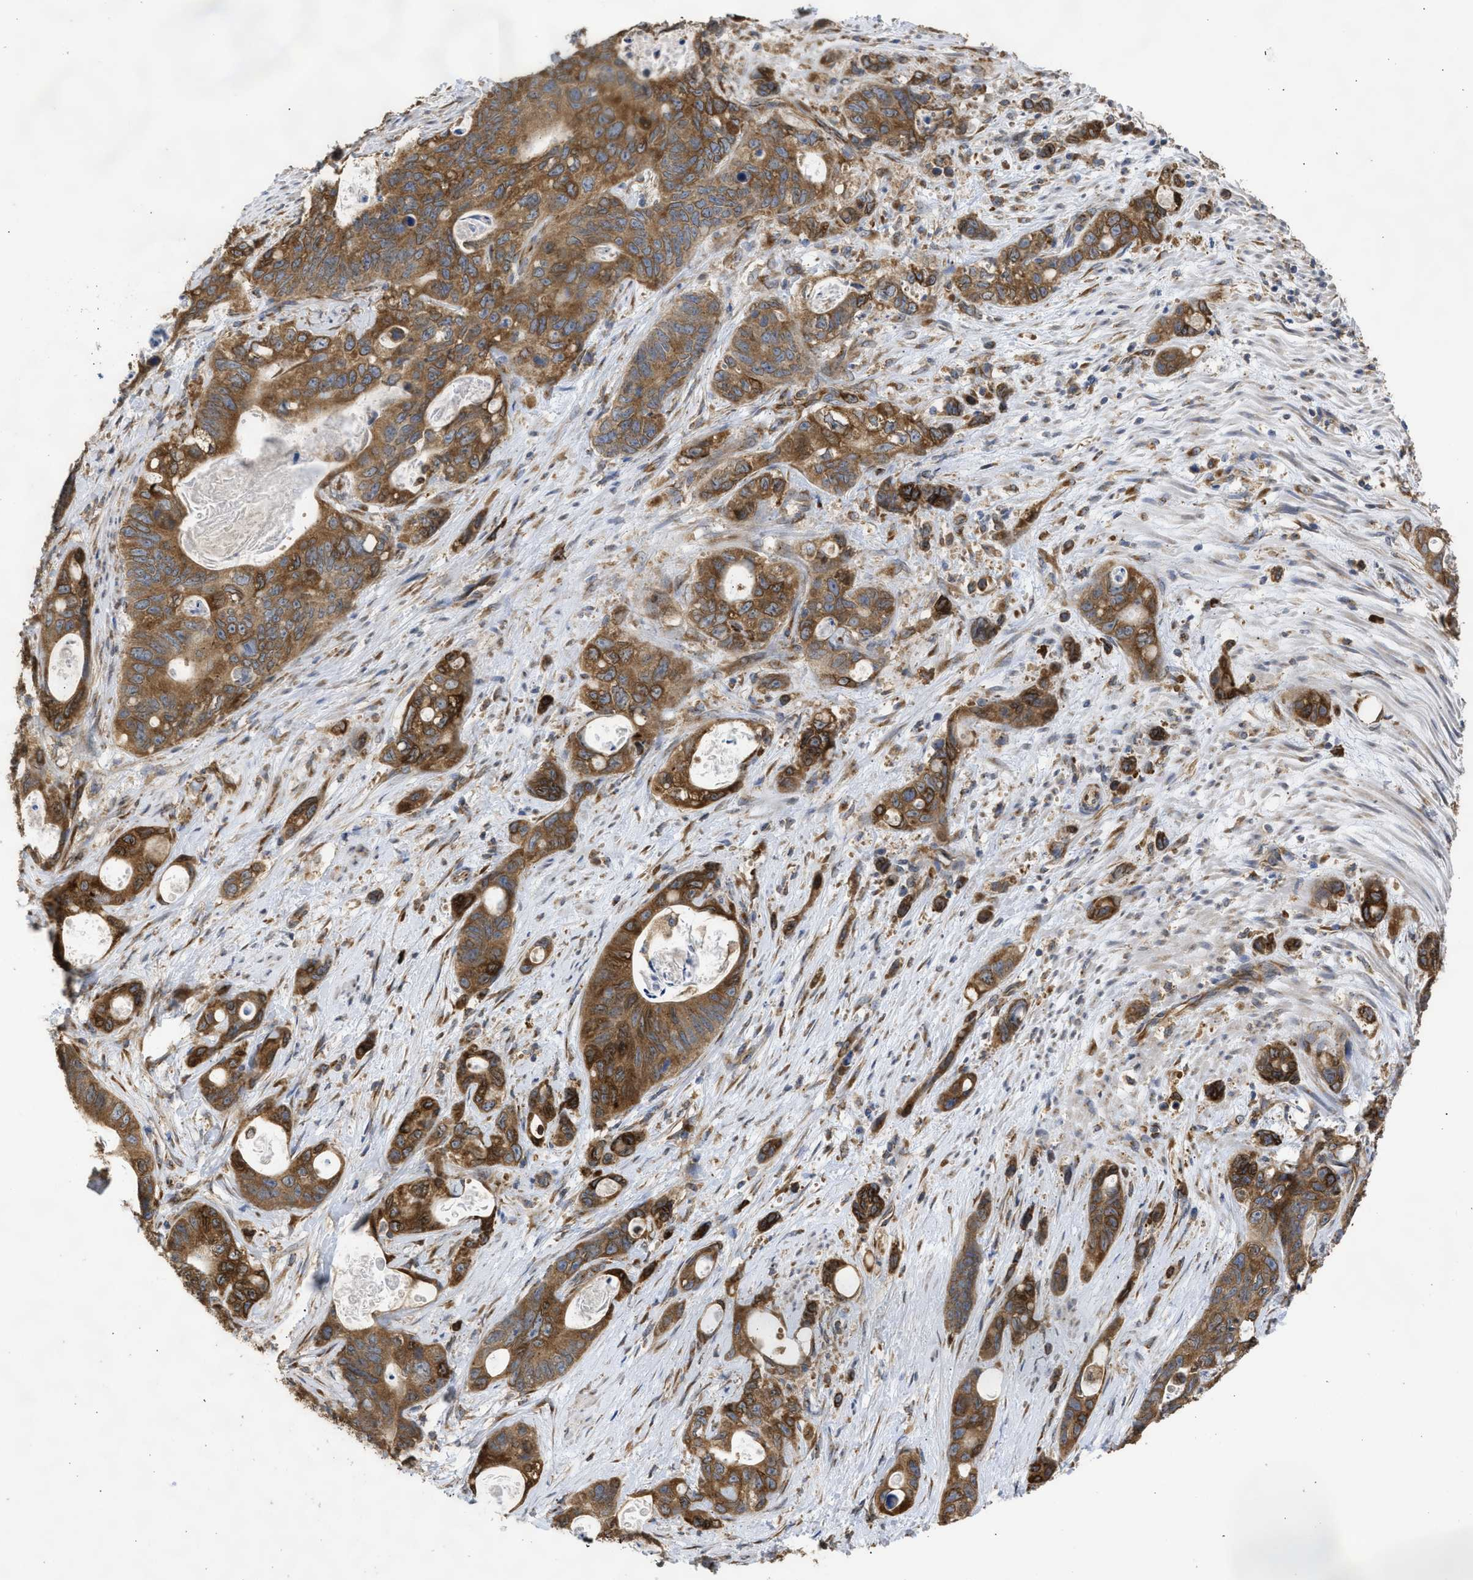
{"staining": {"intensity": "moderate", "quantity": ">75%", "location": "cytoplasmic/membranous"}, "tissue": "stomach cancer", "cell_type": "Tumor cells", "image_type": "cancer", "snomed": [{"axis": "morphology", "description": "Normal tissue, NOS"}, {"axis": "morphology", "description": "Adenocarcinoma, NOS"}, {"axis": "topography", "description": "Stomach"}], "caption": "Adenocarcinoma (stomach) stained for a protein (brown) shows moderate cytoplasmic/membranous positive positivity in approximately >75% of tumor cells.", "gene": "DNAJC1", "patient": {"sex": "female", "age": 89}}